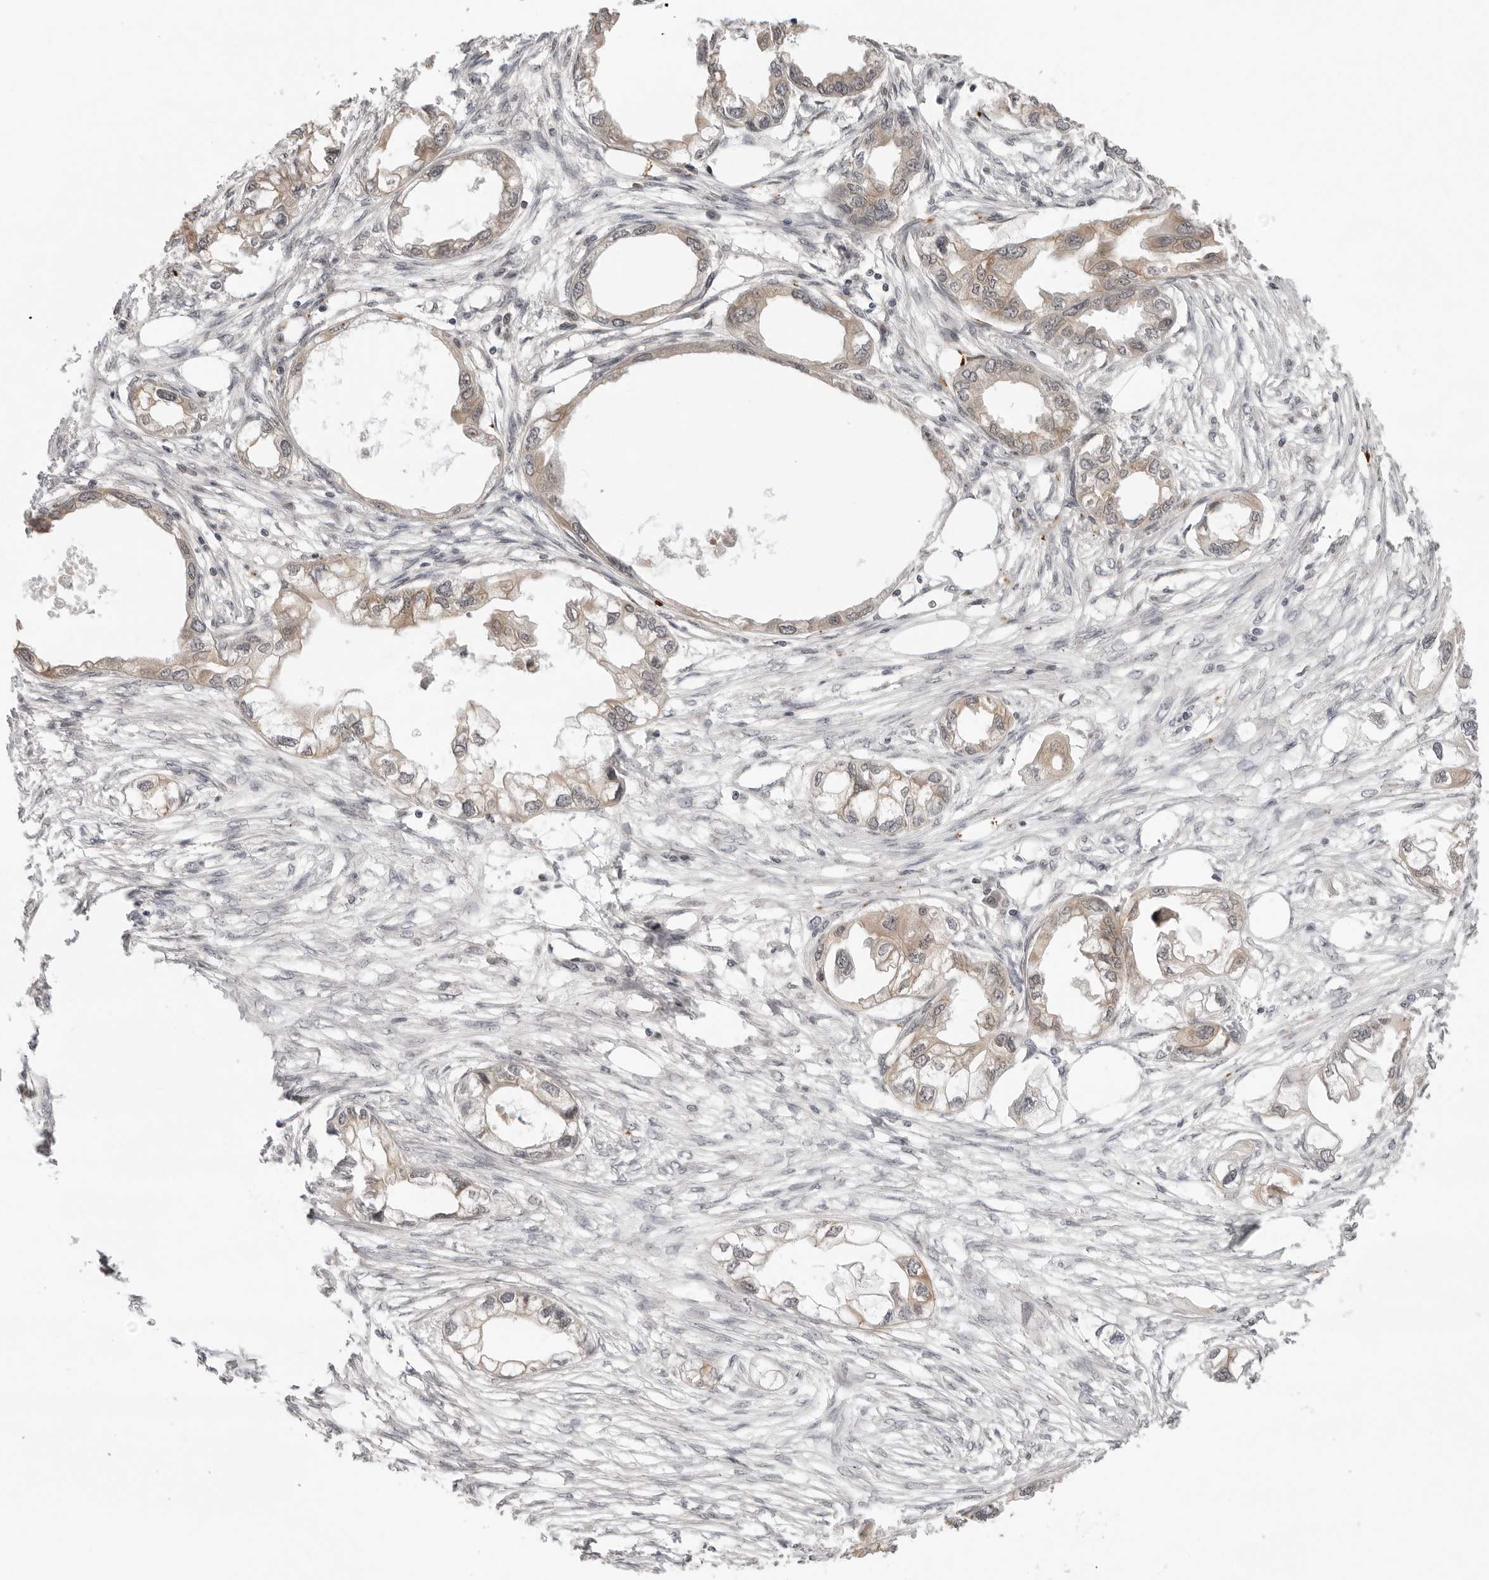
{"staining": {"intensity": "moderate", "quantity": "25%-75%", "location": "cytoplasmic/membranous"}, "tissue": "endometrial cancer", "cell_type": "Tumor cells", "image_type": "cancer", "snomed": [{"axis": "morphology", "description": "Adenocarcinoma, NOS"}, {"axis": "morphology", "description": "Adenocarcinoma, metastatic, NOS"}, {"axis": "topography", "description": "Adipose tissue"}, {"axis": "topography", "description": "Endometrium"}], "caption": "Tumor cells display medium levels of moderate cytoplasmic/membranous positivity in approximately 25%-75% of cells in endometrial cancer.", "gene": "EXOSC10", "patient": {"sex": "female", "age": 67}}